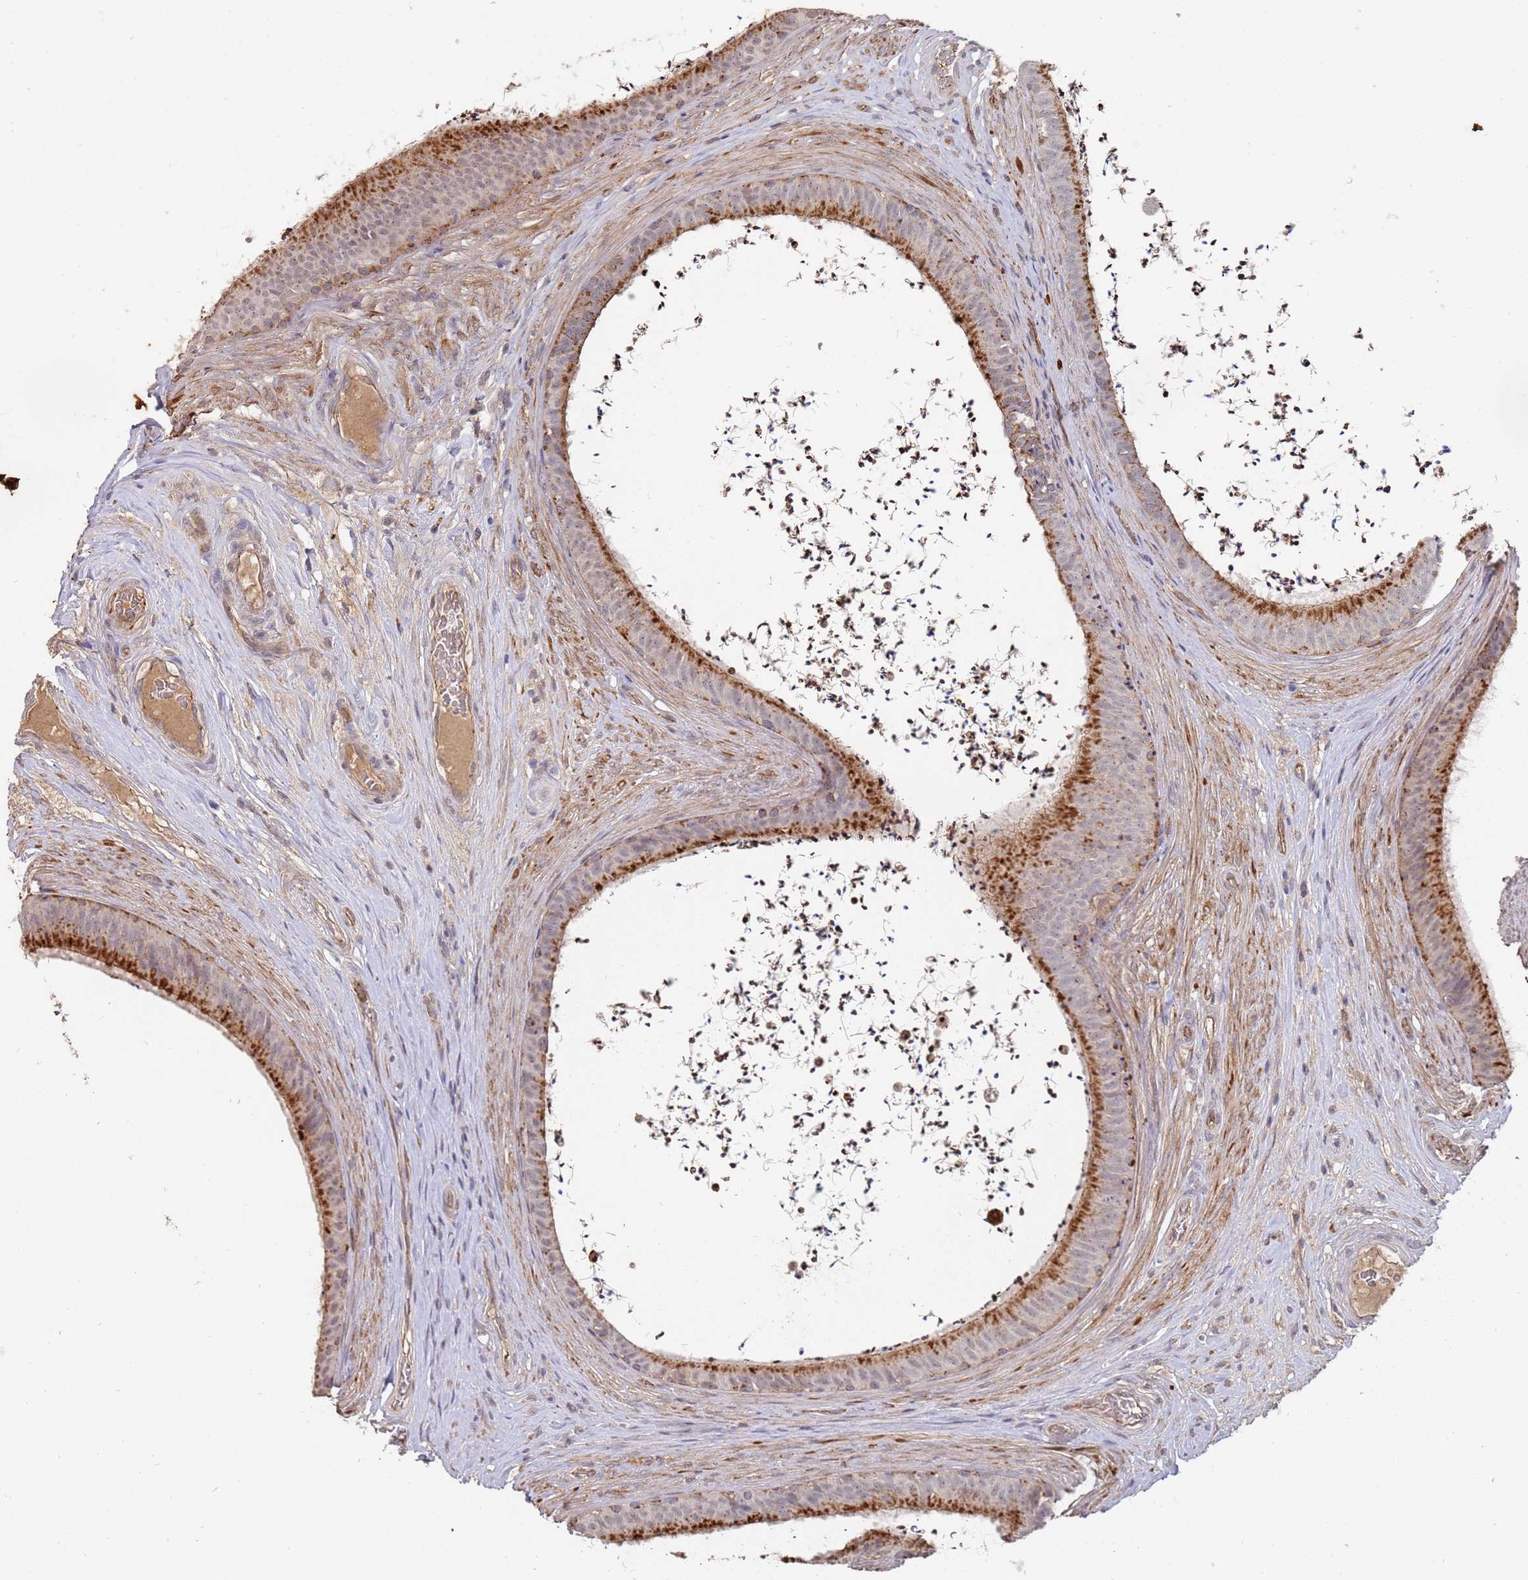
{"staining": {"intensity": "strong", "quantity": ">75%", "location": "cytoplasmic/membranous"}, "tissue": "epididymis", "cell_type": "Glandular cells", "image_type": "normal", "snomed": [{"axis": "morphology", "description": "Normal tissue, NOS"}, {"axis": "topography", "description": "Testis"}, {"axis": "topography", "description": "Epididymis"}], "caption": "The photomicrograph shows immunohistochemical staining of benign epididymis. There is strong cytoplasmic/membranous expression is identified in approximately >75% of glandular cells. Nuclei are stained in blue.", "gene": "ABCB6", "patient": {"sex": "male", "age": 41}}